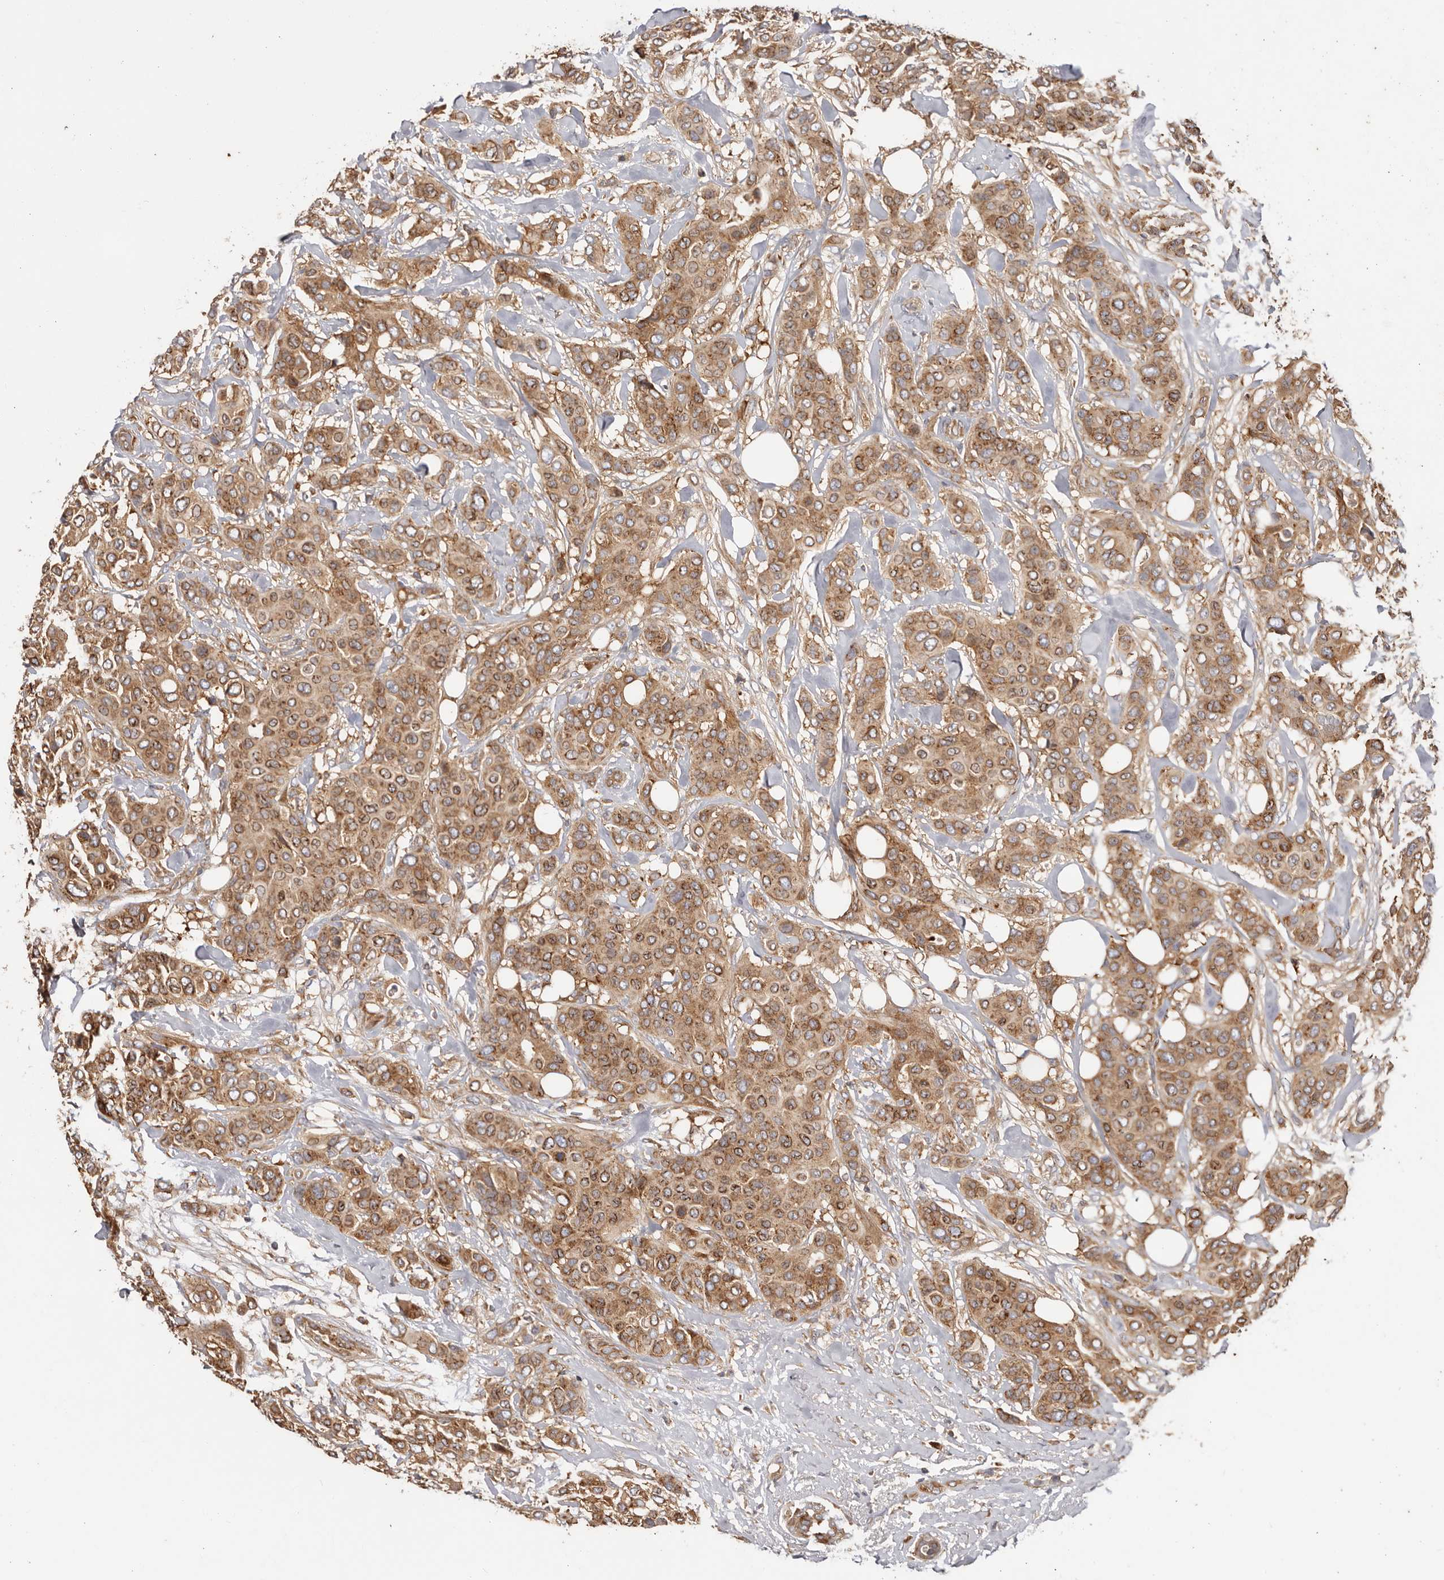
{"staining": {"intensity": "moderate", "quantity": ">75%", "location": "cytoplasmic/membranous"}, "tissue": "breast cancer", "cell_type": "Tumor cells", "image_type": "cancer", "snomed": [{"axis": "morphology", "description": "Lobular carcinoma"}, {"axis": "topography", "description": "Breast"}], "caption": "The histopathology image reveals staining of breast cancer (lobular carcinoma), revealing moderate cytoplasmic/membranous protein expression (brown color) within tumor cells.", "gene": "EPRS1", "patient": {"sex": "female", "age": 51}}